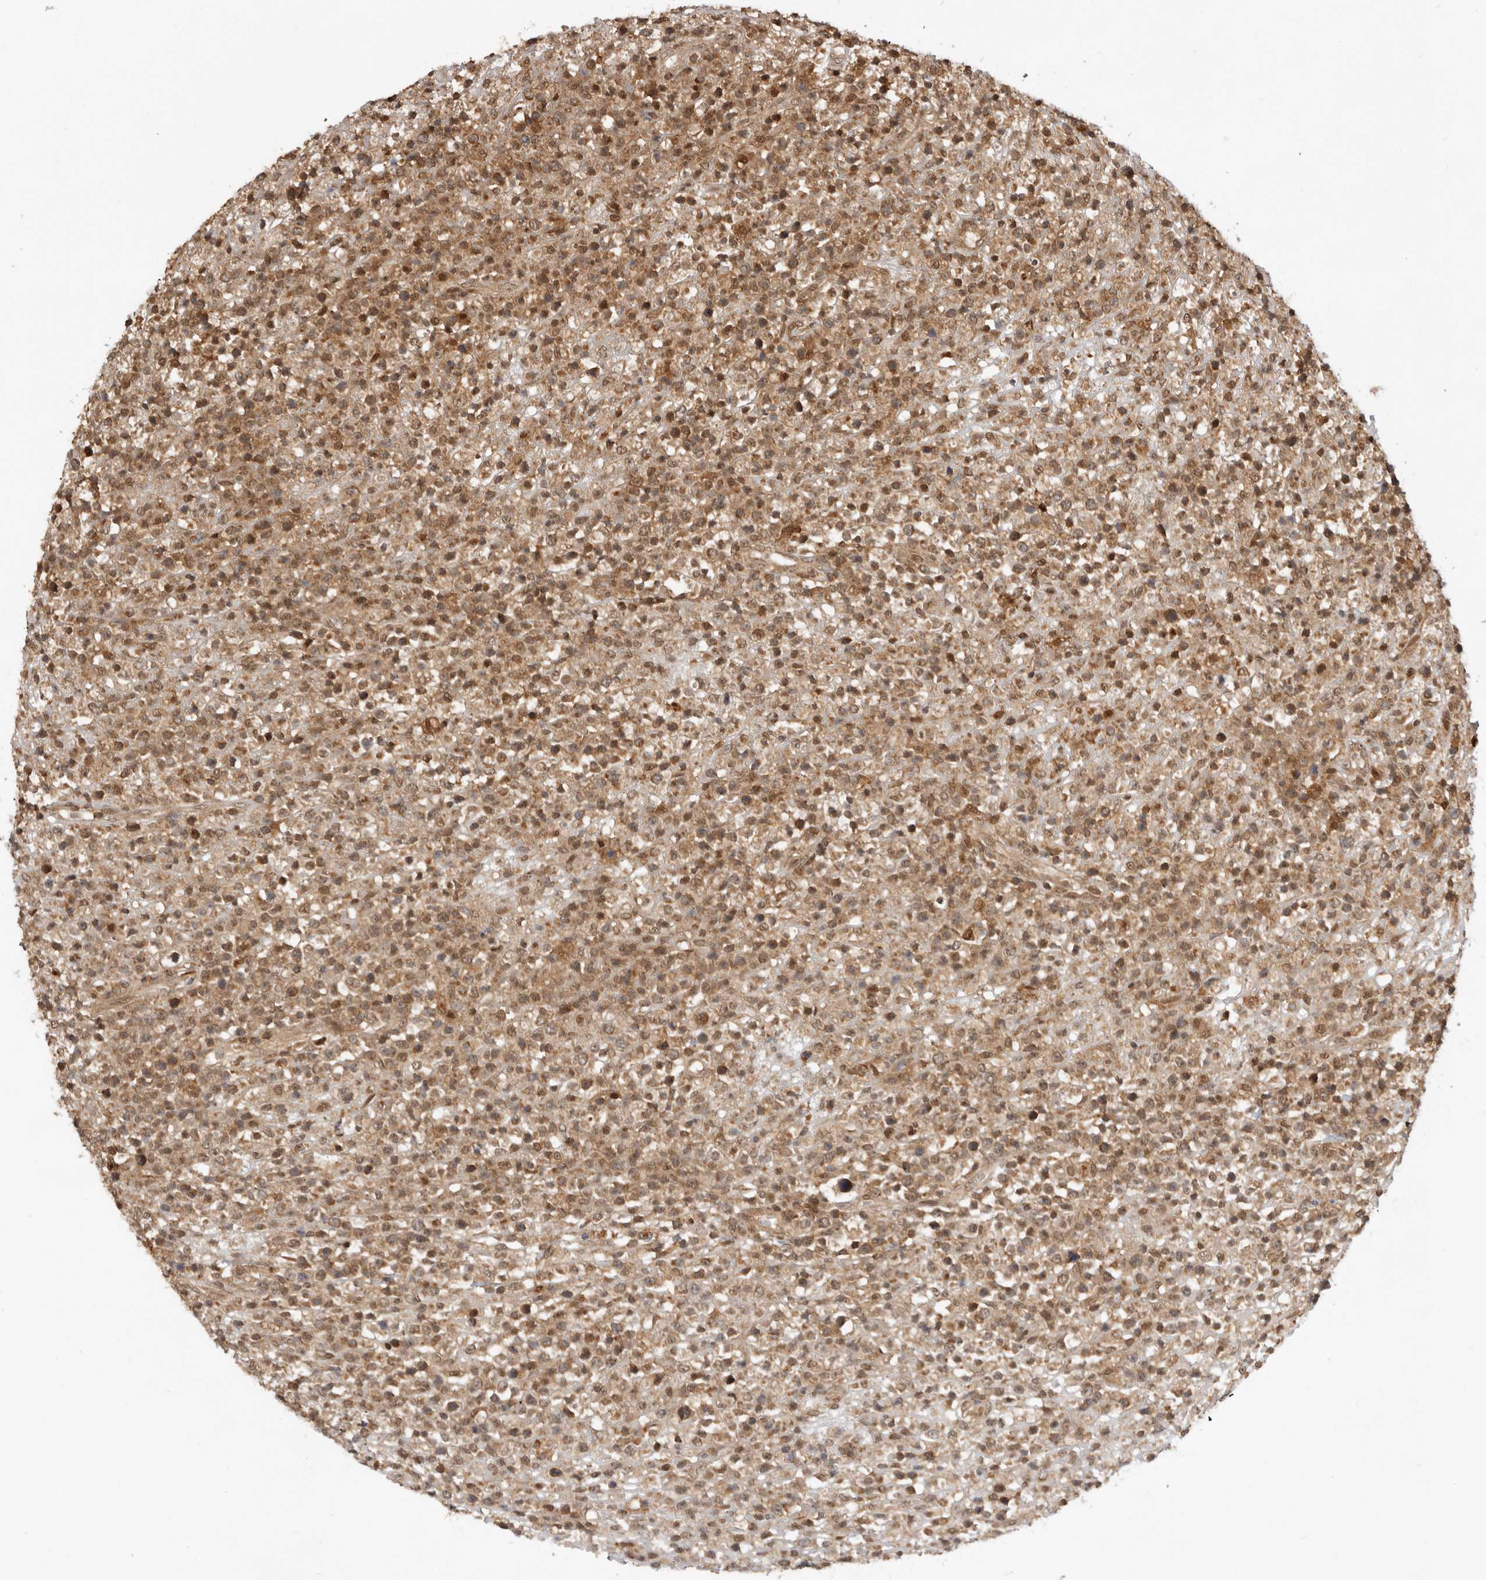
{"staining": {"intensity": "moderate", "quantity": ">75%", "location": "cytoplasmic/membranous"}, "tissue": "lymphoma", "cell_type": "Tumor cells", "image_type": "cancer", "snomed": [{"axis": "morphology", "description": "Malignant lymphoma, non-Hodgkin's type, High grade"}, {"axis": "topography", "description": "Colon"}], "caption": "This histopathology image shows IHC staining of lymphoma, with medium moderate cytoplasmic/membranous positivity in approximately >75% of tumor cells.", "gene": "ADPRS", "patient": {"sex": "female", "age": 53}}